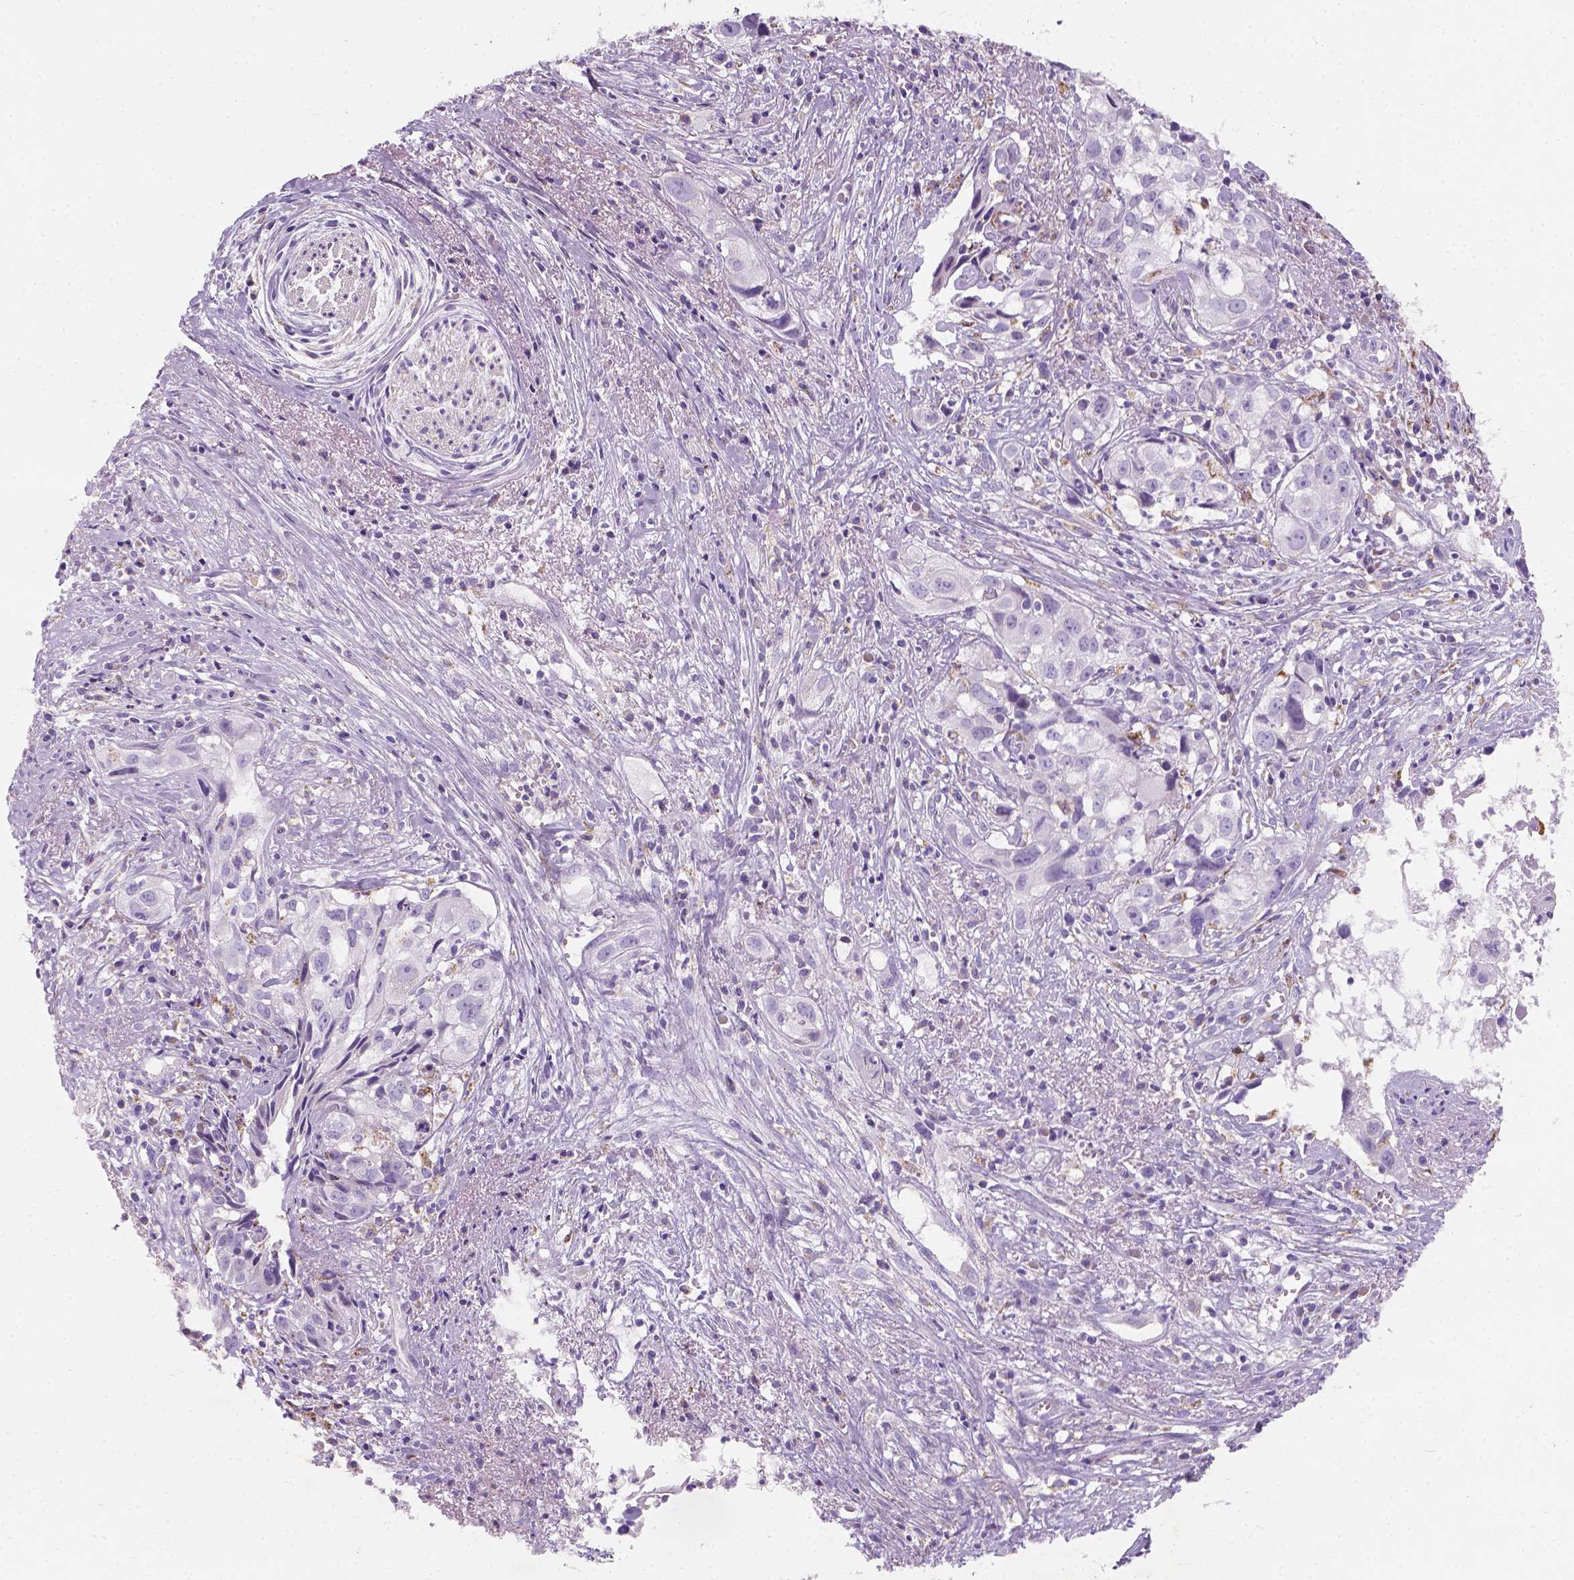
{"staining": {"intensity": "negative", "quantity": "none", "location": "none"}, "tissue": "cervical cancer", "cell_type": "Tumor cells", "image_type": "cancer", "snomed": [{"axis": "morphology", "description": "Squamous cell carcinoma, NOS"}, {"axis": "topography", "description": "Cervix"}], "caption": "A histopathology image of human cervical cancer (squamous cell carcinoma) is negative for staining in tumor cells.", "gene": "CHODL", "patient": {"sex": "female", "age": 53}}